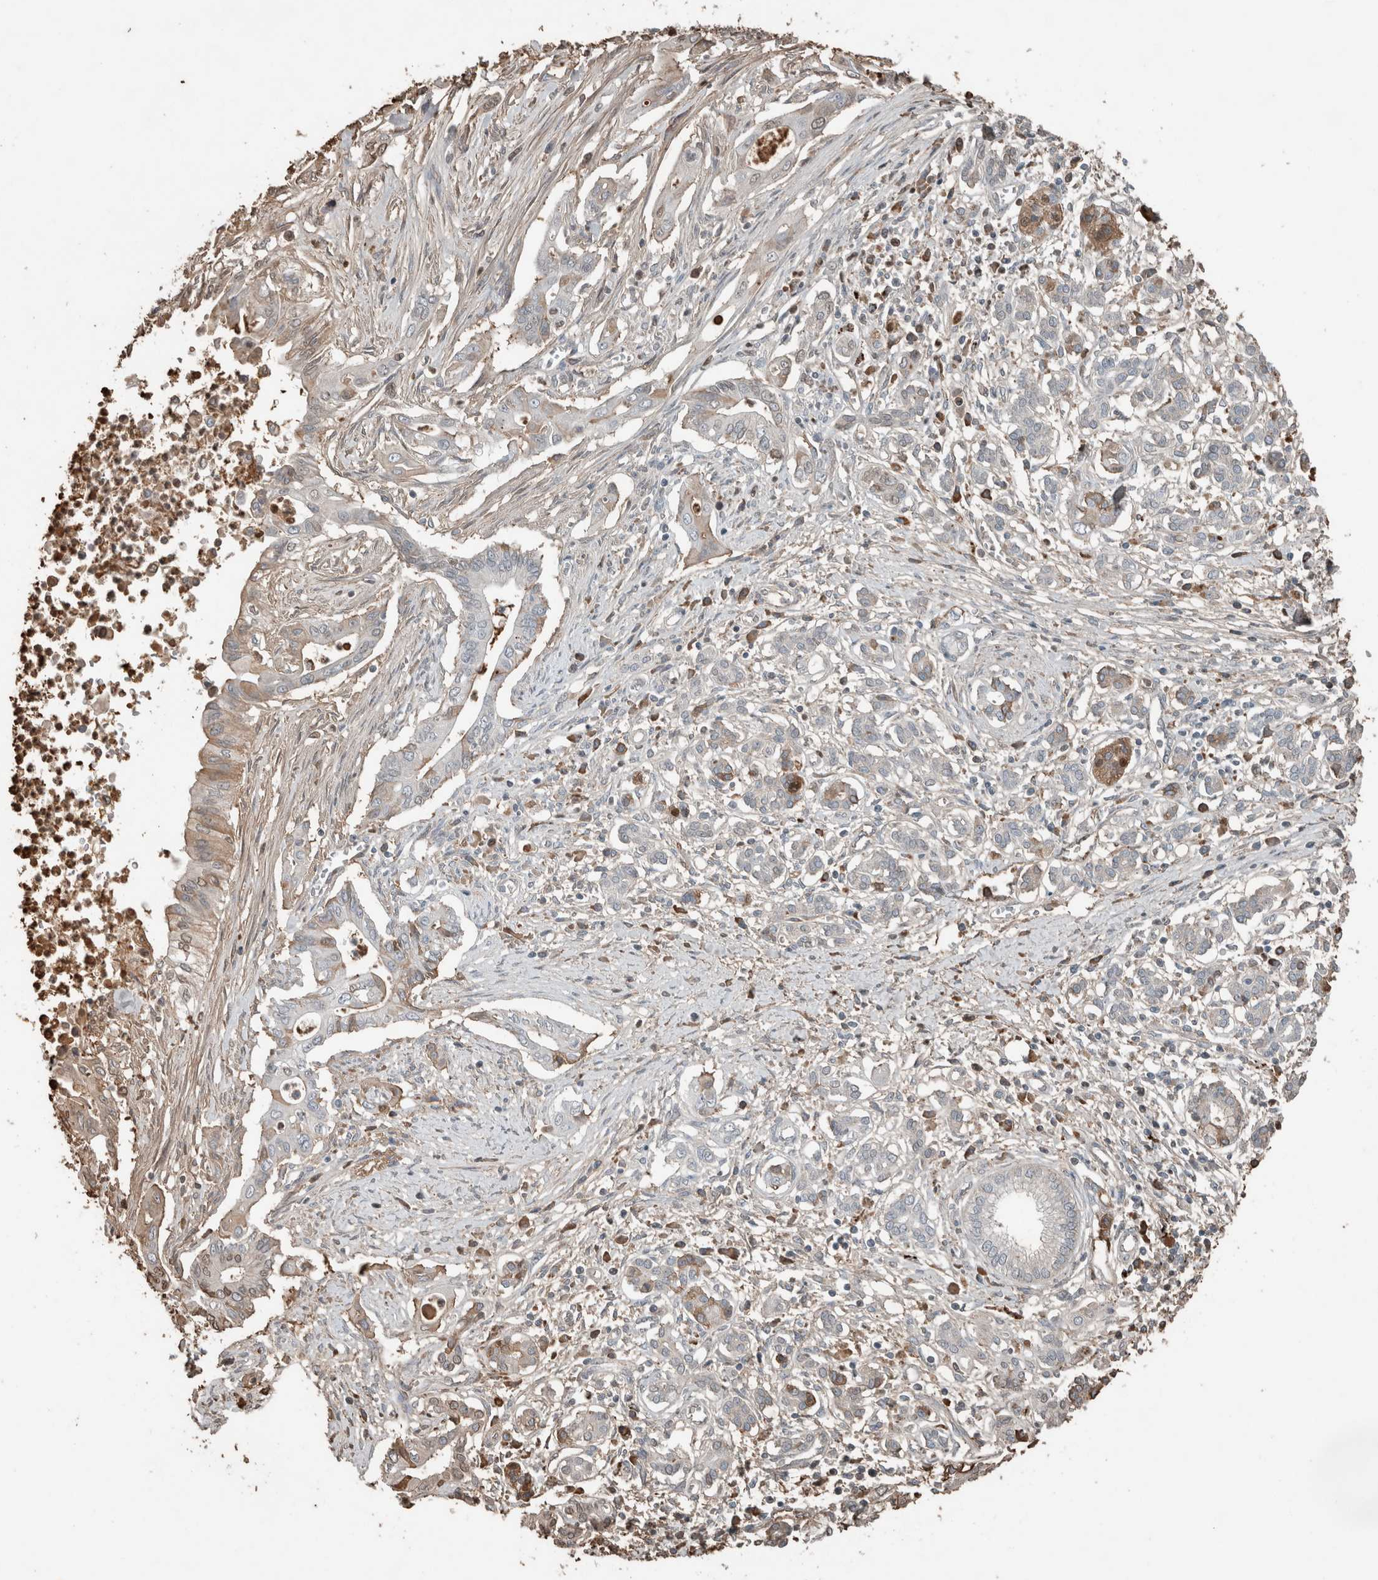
{"staining": {"intensity": "weak", "quantity": "<25%", "location": "cytoplasmic/membranous"}, "tissue": "pancreatic cancer", "cell_type": "Tumor cells", "image_type": "cancer", "snomed": [{"axis": "morphology", "description": "Adenocarcinoma, NOS"}, {"axis": "topography", "description": "Pancreas"}], "caption": "IHC histopathology image of human pancreatic cancer stained for a protein (brown), which reveals no positivity in tumor cells.", "gene": "USP34", "patient": {"sex": "male", "age": 58}}